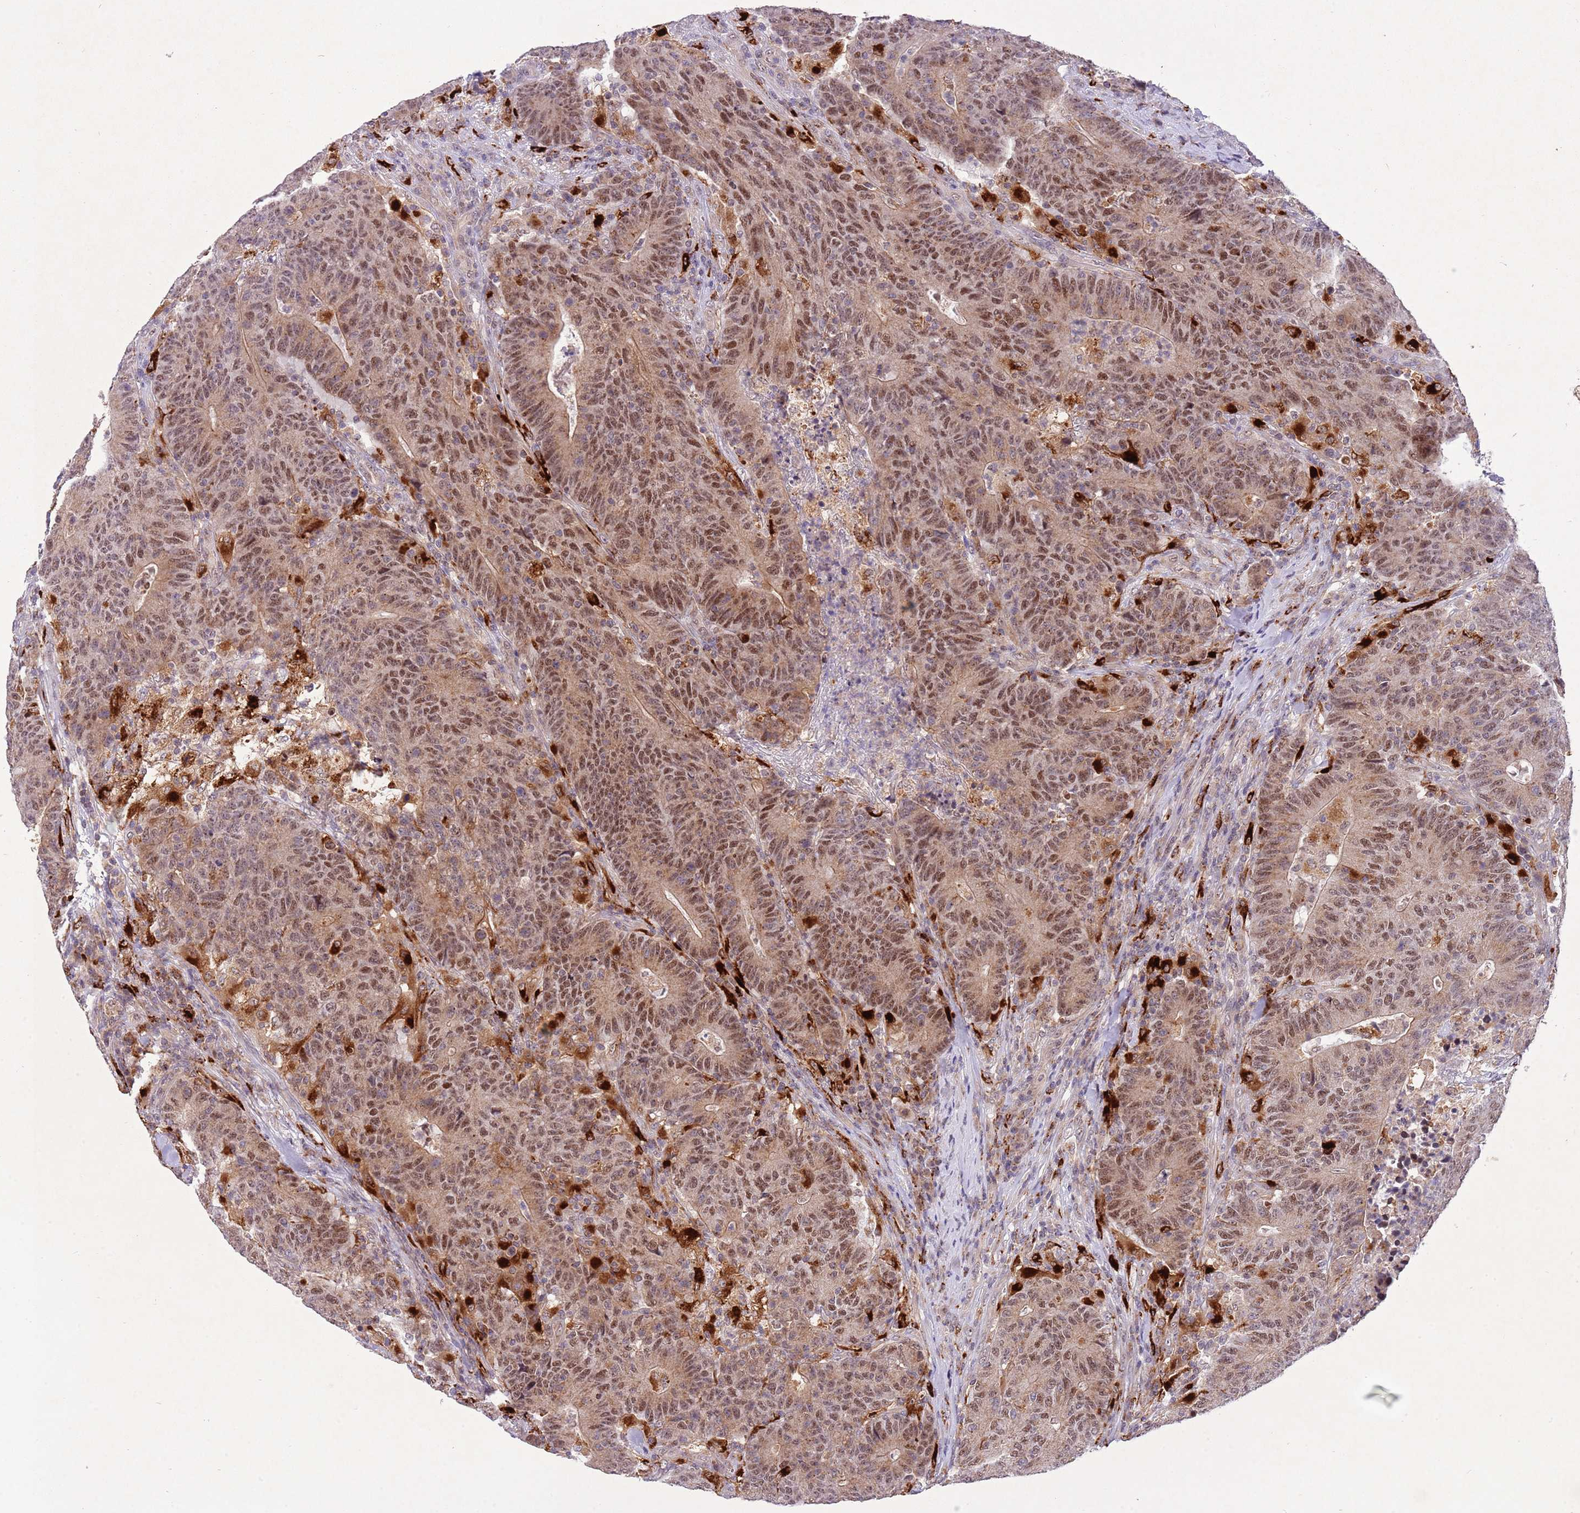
{"staining": {"intensity": "moderate", "quantity": ">75%", "location": "cytoplasmic/membranous,nuclear"}, "tissue": "colorectal cancer", "cell_type": "Tumor cells", "image_type": "cancer", "snomed": [{"axis": "morphology", "description": "Adenocarcinoma, NOS"}, {"axis": "topography", "description": "Colon"}], "caption": "Adenocarcinoma (colorectal) was stained to show a protein in brown. There is medium levels of moderate cytoplasmic/membranous and nuclear positivity in about >75% of tumor cells.", "gene": "TRIM27", "patient": {"sex": "female", "age": 75}}